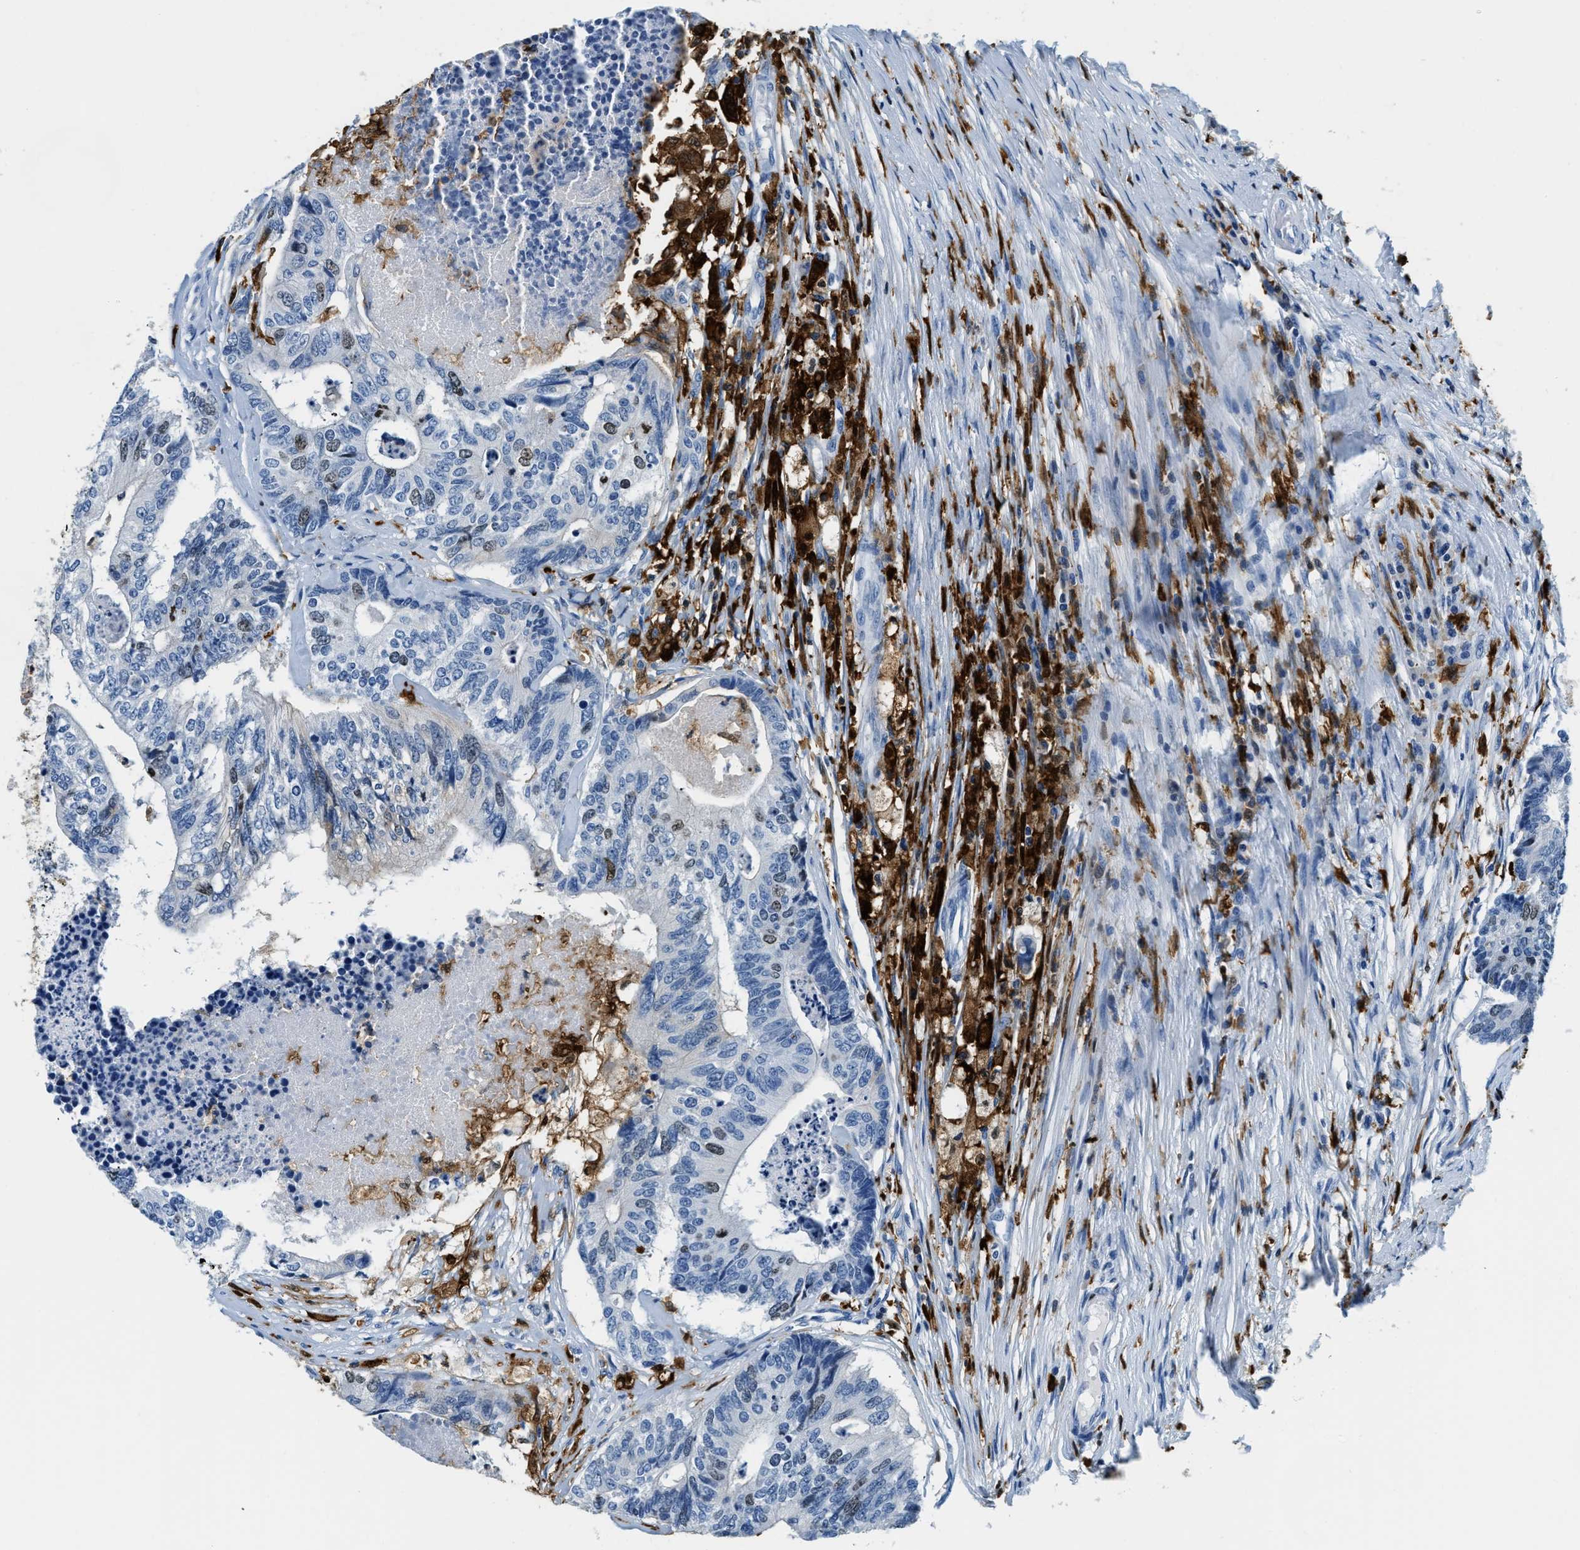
{"staining": {"intensity": "weak", "quantity": "<25%", "location": "nuclear"}, "tissue": "colorectal cancer", "cell_type": "Tumor cells", "image_type": "cancer", "snomed": [{"axis": "morphology", "description": "Adenocarcinoma, NOS"}, {"axis": "topography", "description": "Colon"}], "caption": "Immunohistochemistry (IHC) photomicrograph of neoplastic tissue: colorectal cancer stained with DAB shows no significant protein expression in tumor cells.", "gene": "CAPG", "patient": {"sex": "female", "age": 67}}